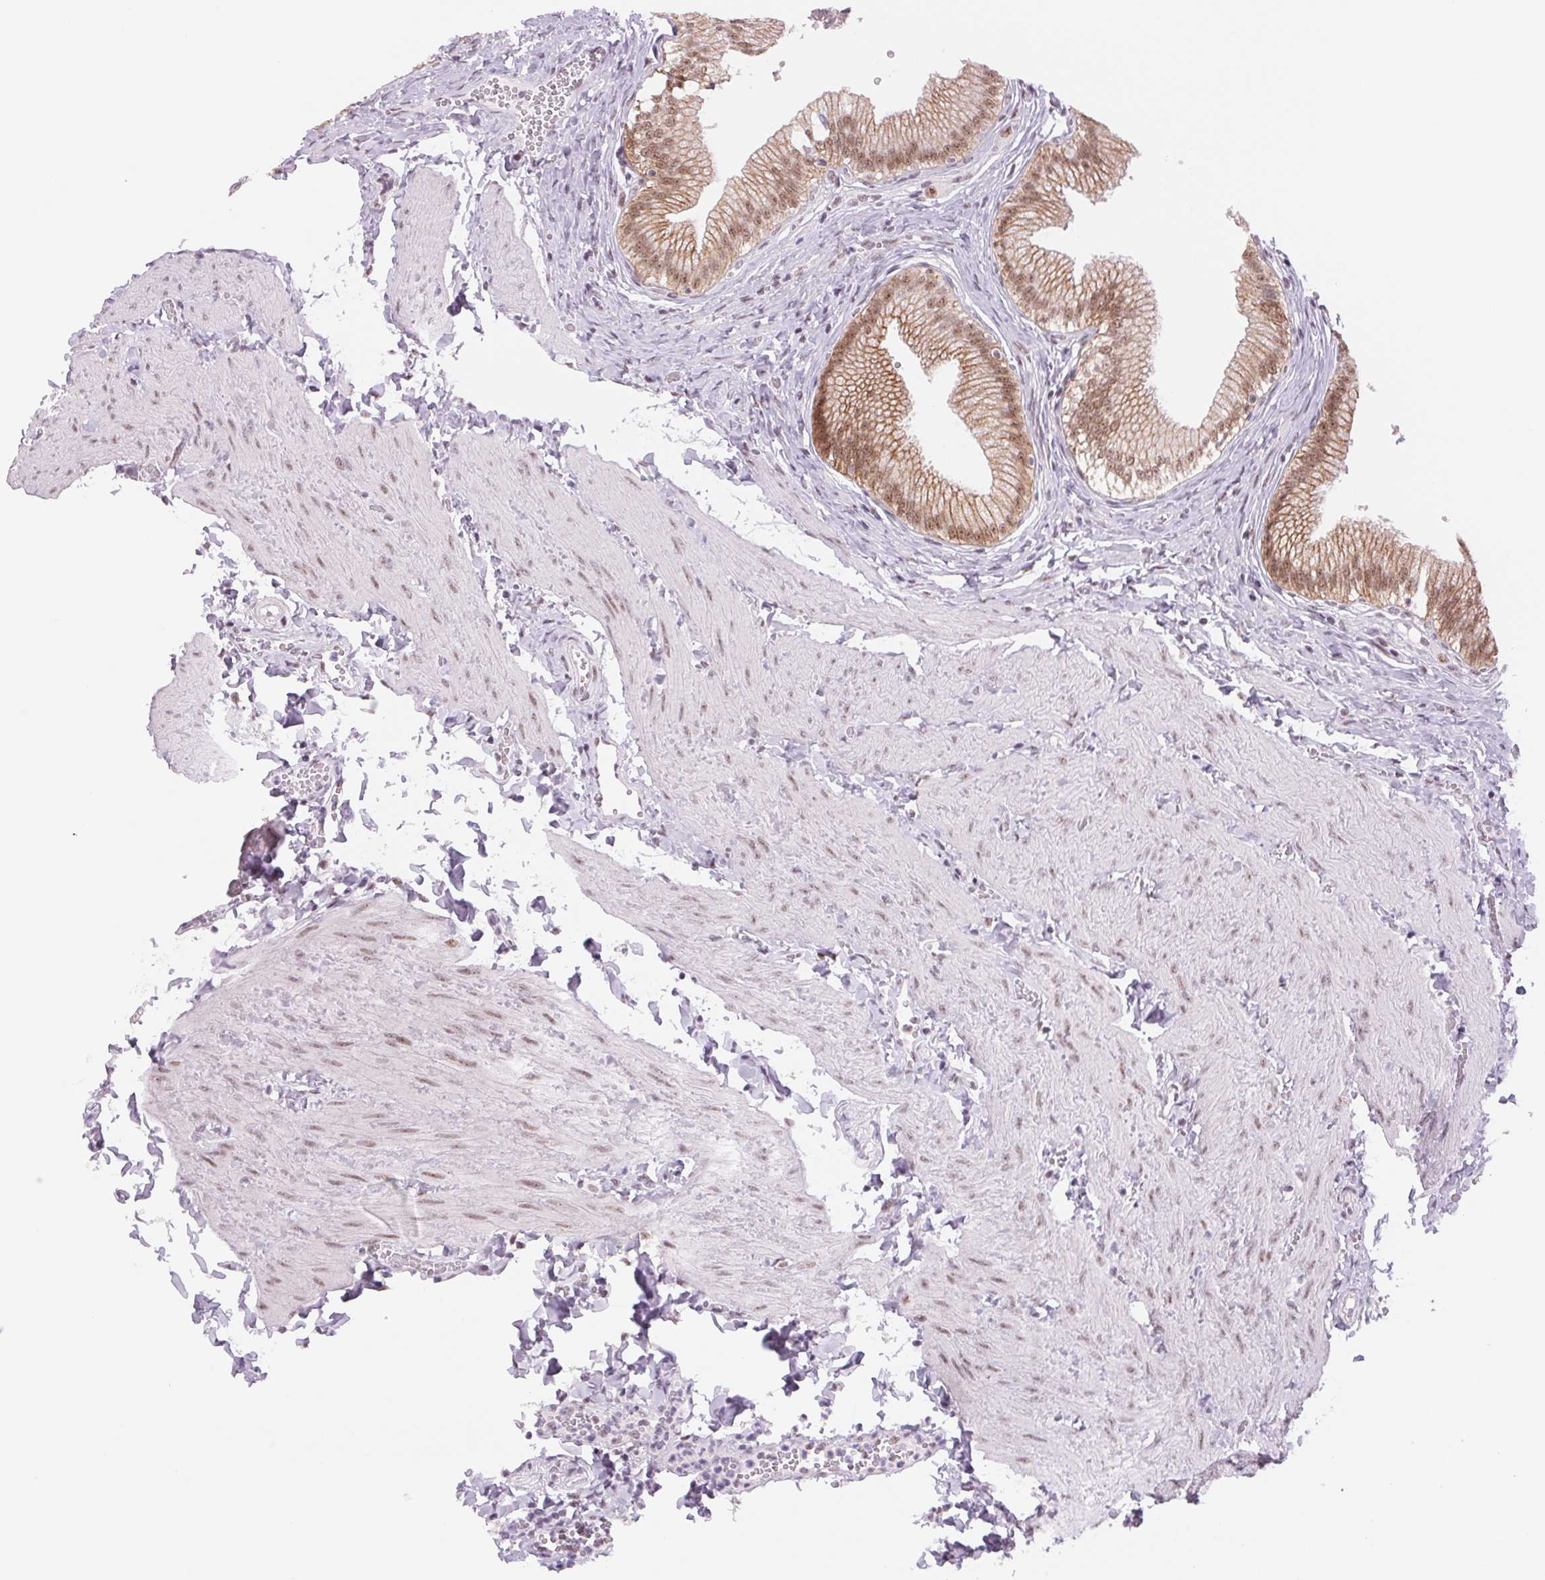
{"staining": {"intensity": "strong", "quantity": ">75%", "location": "cytoplasmic/membranous,nuclear"}, "tissue": "gallbladder", "cell_type": "Glandular cells", "image_type": "normal", "snomed": [{"axis": "morphology", "description": "Normal tissue, NOS"}, {"axis": "topography", "description": "Gallbladder"}, {"axis": "topography", "description": "Peripheral nerve tissue"}], "caption": "Protein staining of unremarkable gallbladder reveals strong cytoplasmic/membranous,nuclear positivity in about >75% of glandular cells.", "gene": "ZC3H14", "patient": {"sex": "male", "age": 17}}